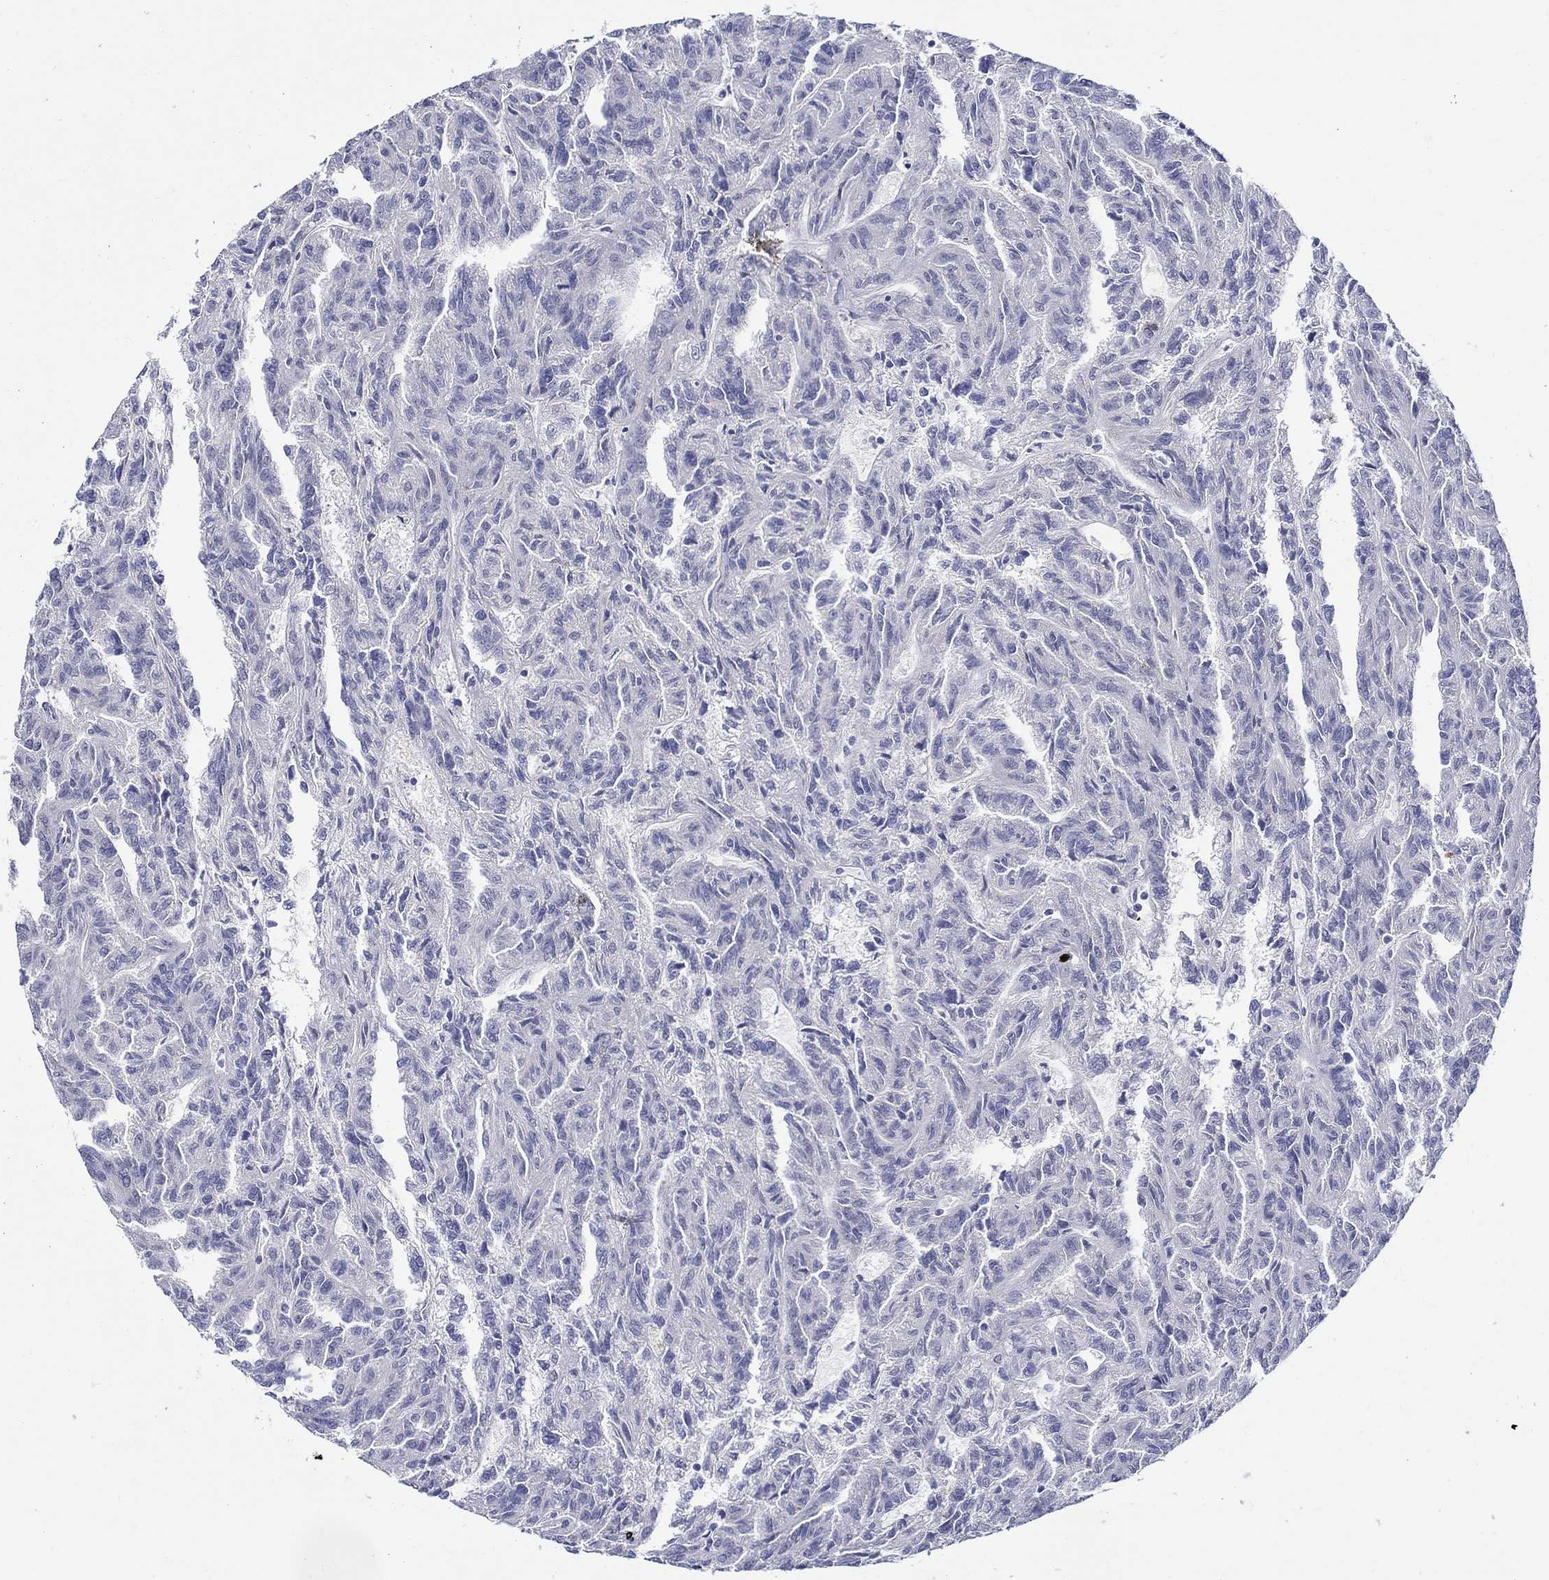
{"staining": {"intensity": "negative", "quantity": "none", "location": "none"}, "tissue": "renal cancer", "cell_type": "Tumor cells", "image_type": "cancer", "snomed": [{"axis": "morphology", "description": "Adenocarcinoma, NOS"}, {"axis": "topography", "description": "Kidney"}], "caption": "Protein analysis of adenocarcinoma (renal) reveals no significant expression in tumor cells.", "gene": "SLC30A3", "patient": {"sex": "male", "age": 79}}